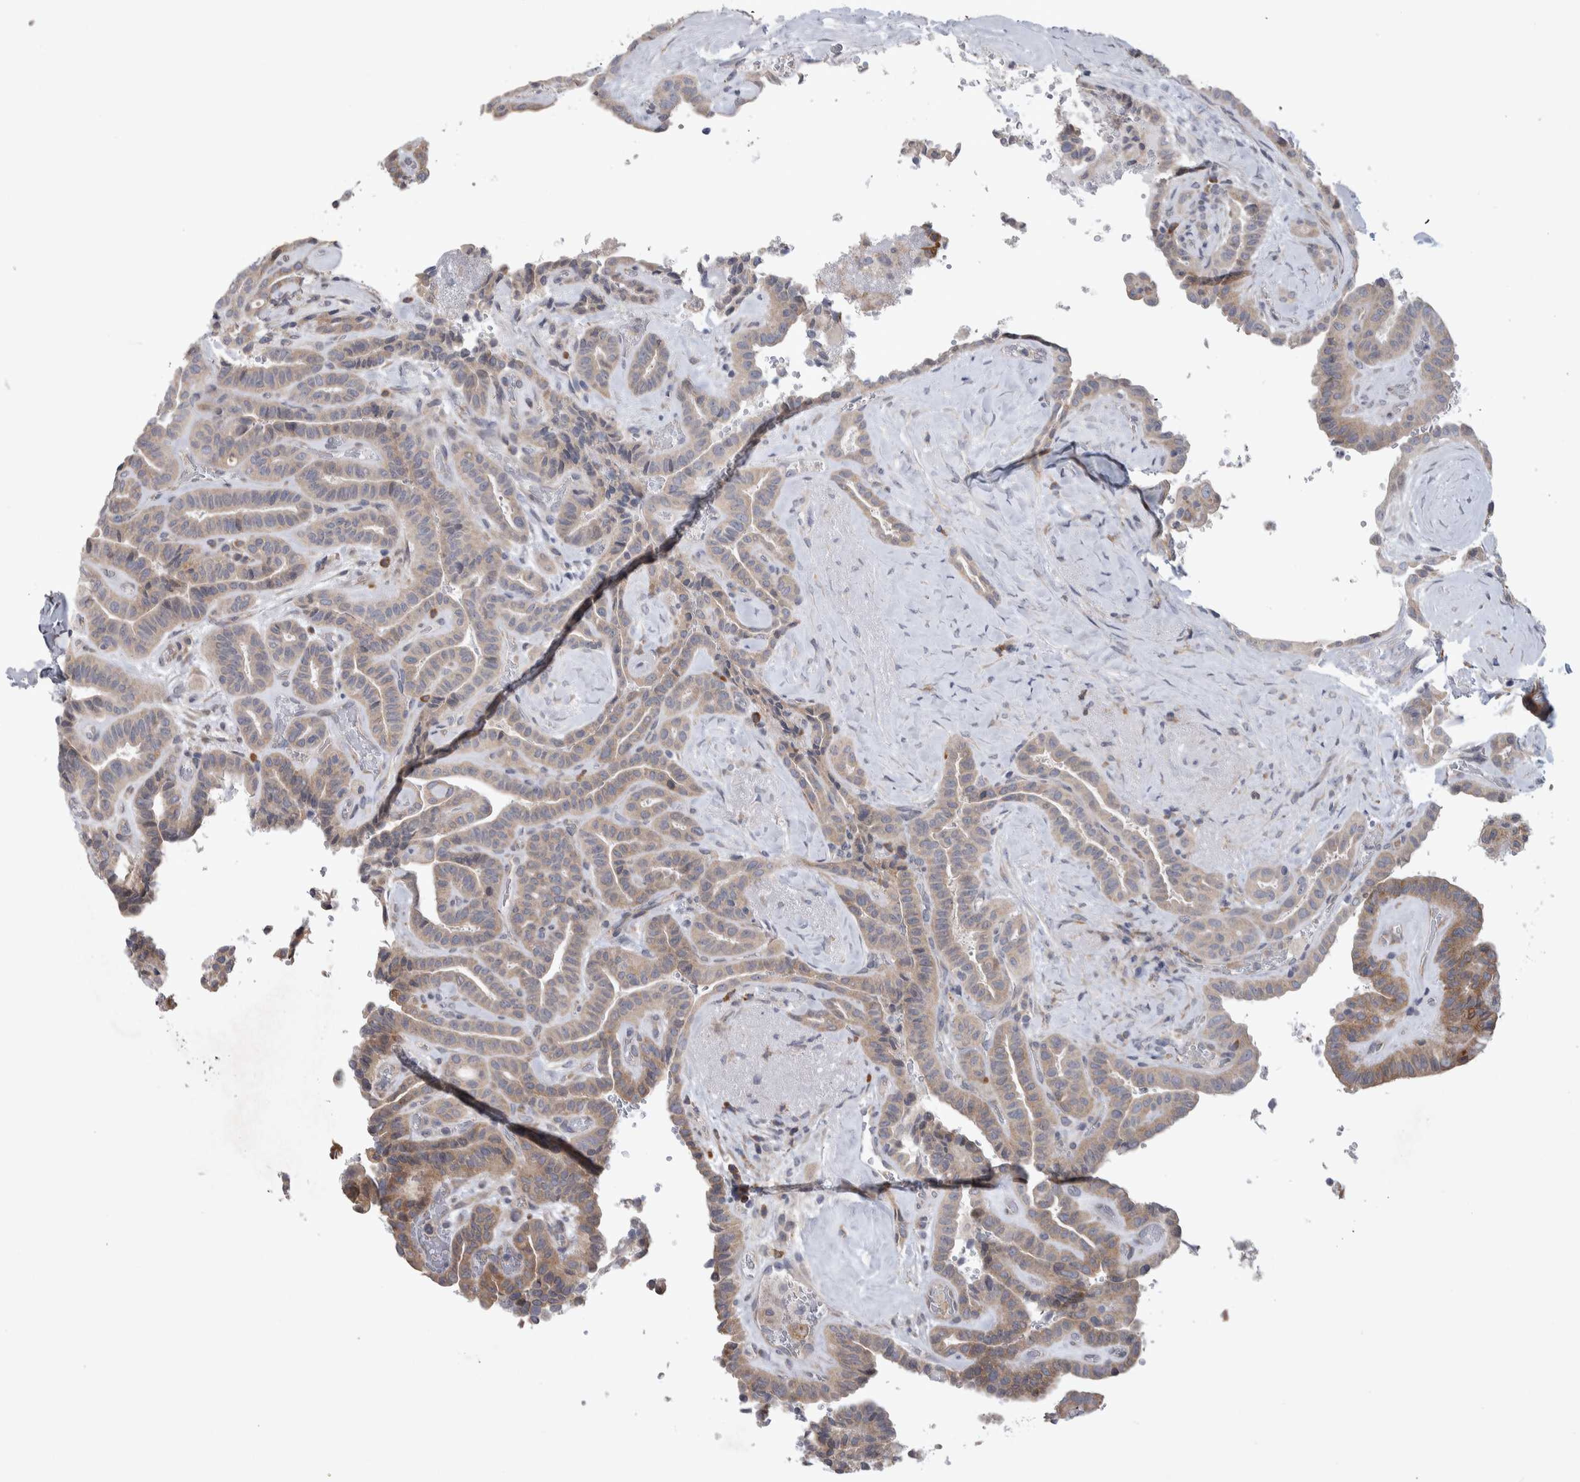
{"staining": {"intensity": "weak", "quantity": ">75%", "location": "cytoplasmic/membranous"}, "tissue": "thyroid cancer", "cell_type": "Tumor cells", "image_type": "cancer", "snomed": [{"axis": "morphology", "description": "Papillary adenocarcinoma, NOS"}, {"axis": "topography", "description": "Thyroid gland"}], "caption": "Immunohistochemical staining of papillary adenocarcinoma (thyroid) displays weak cytoplasmic/membranous protein expression in about >75% of tumor cells. (IHC, brightfield microscopy, high magnification).", "gene": "IBTK", "patient": {"sex": "male", "age": 77}}